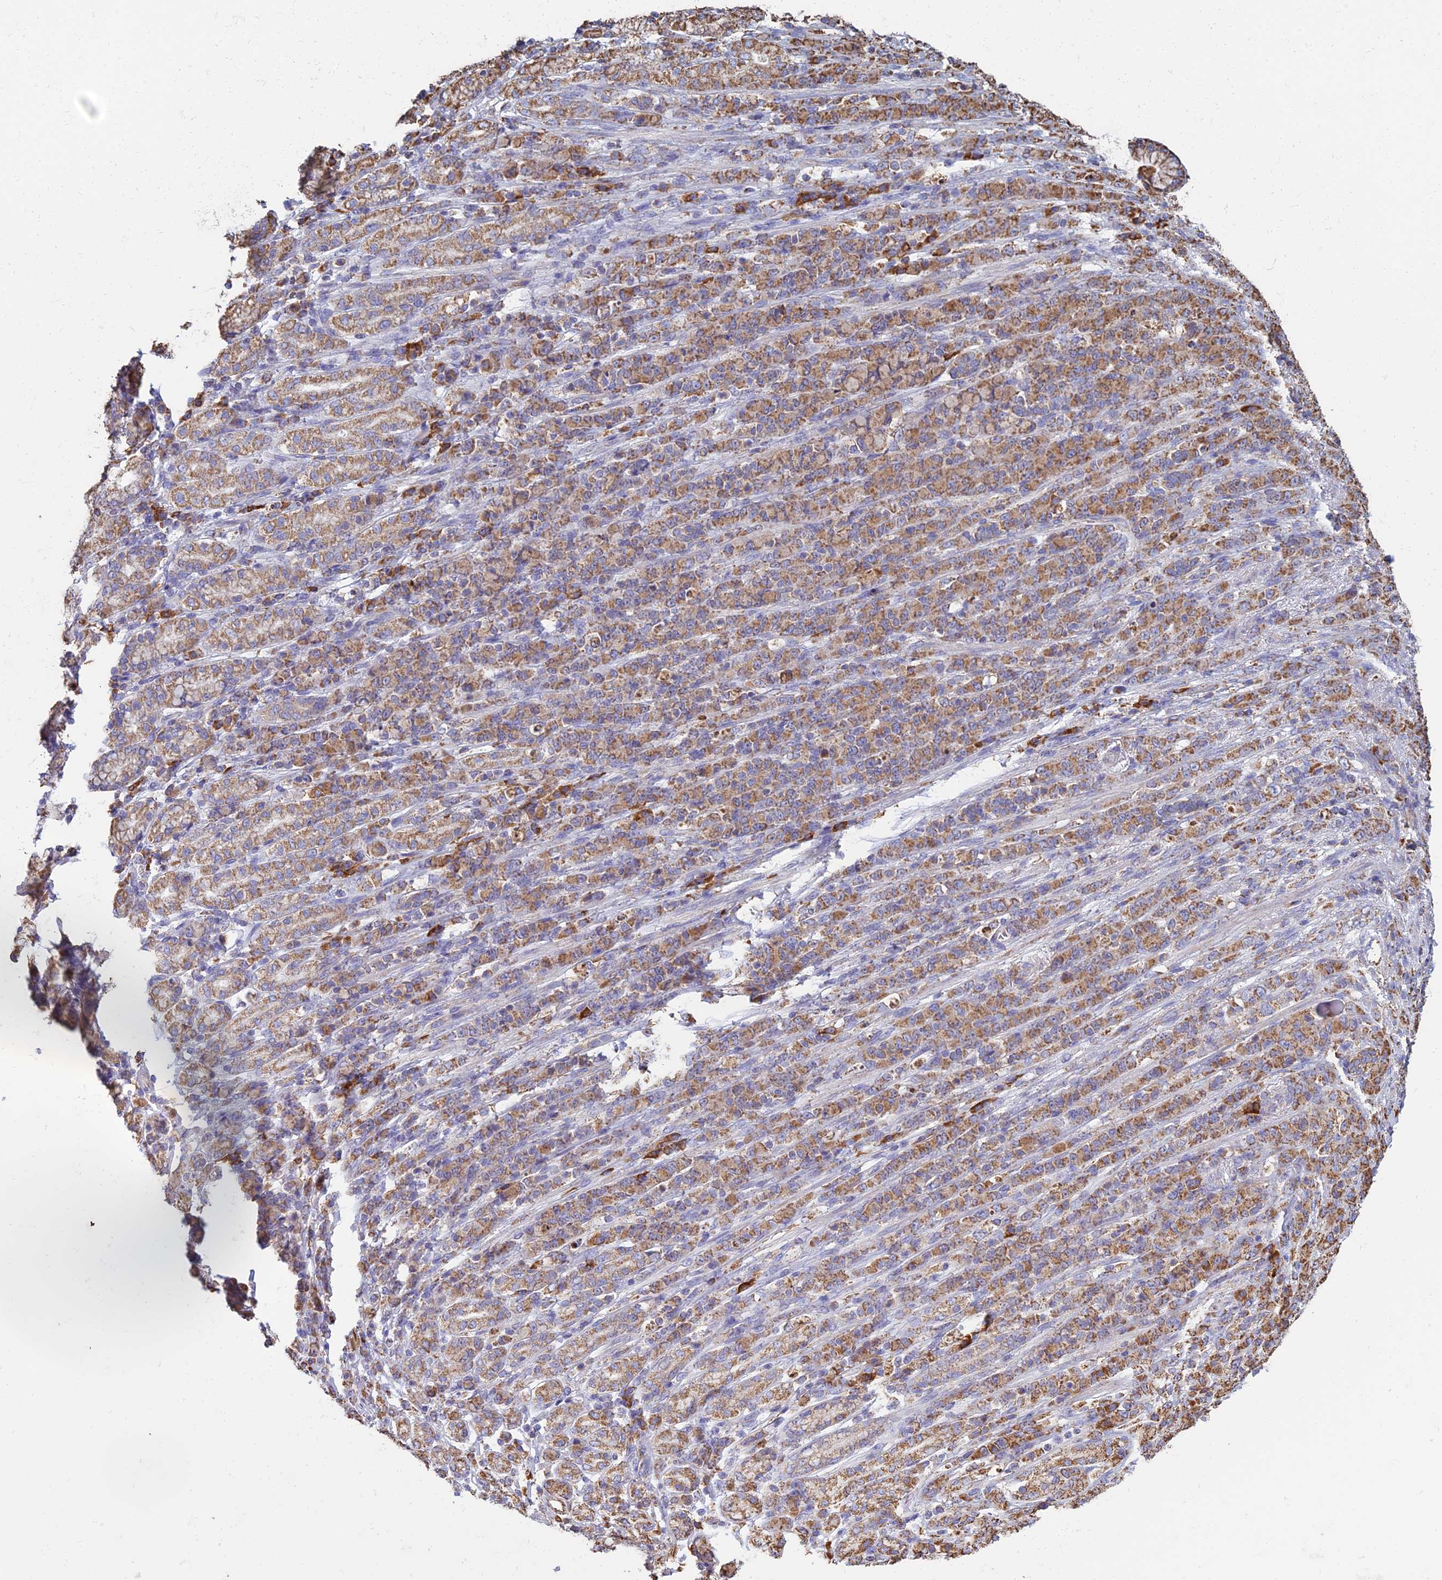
{"staining": {"intensity": "moderate", "quantity": ">75%", "location": "cytoplasmic/membranous"}, "tissue": "stomach cancer", "cell_type": "Tumor cells", "image_type": "cancer", "snomed": [{"axis": "morphology", "description": "Normal tissue, NOS"}, {"axis": "morphology", "description": "Adenocarcinoma, NOS"}, {"axis": "topography", "description": "Stomach"}], "caption": "This is a micrograph of IHC staining of stomach adenocarcinoma, which shows moderate expression in the cytoplasmic/membranous of tumor cells.", "gene": "OR2W3", "patient": {"sex": "female", "age": 79}}